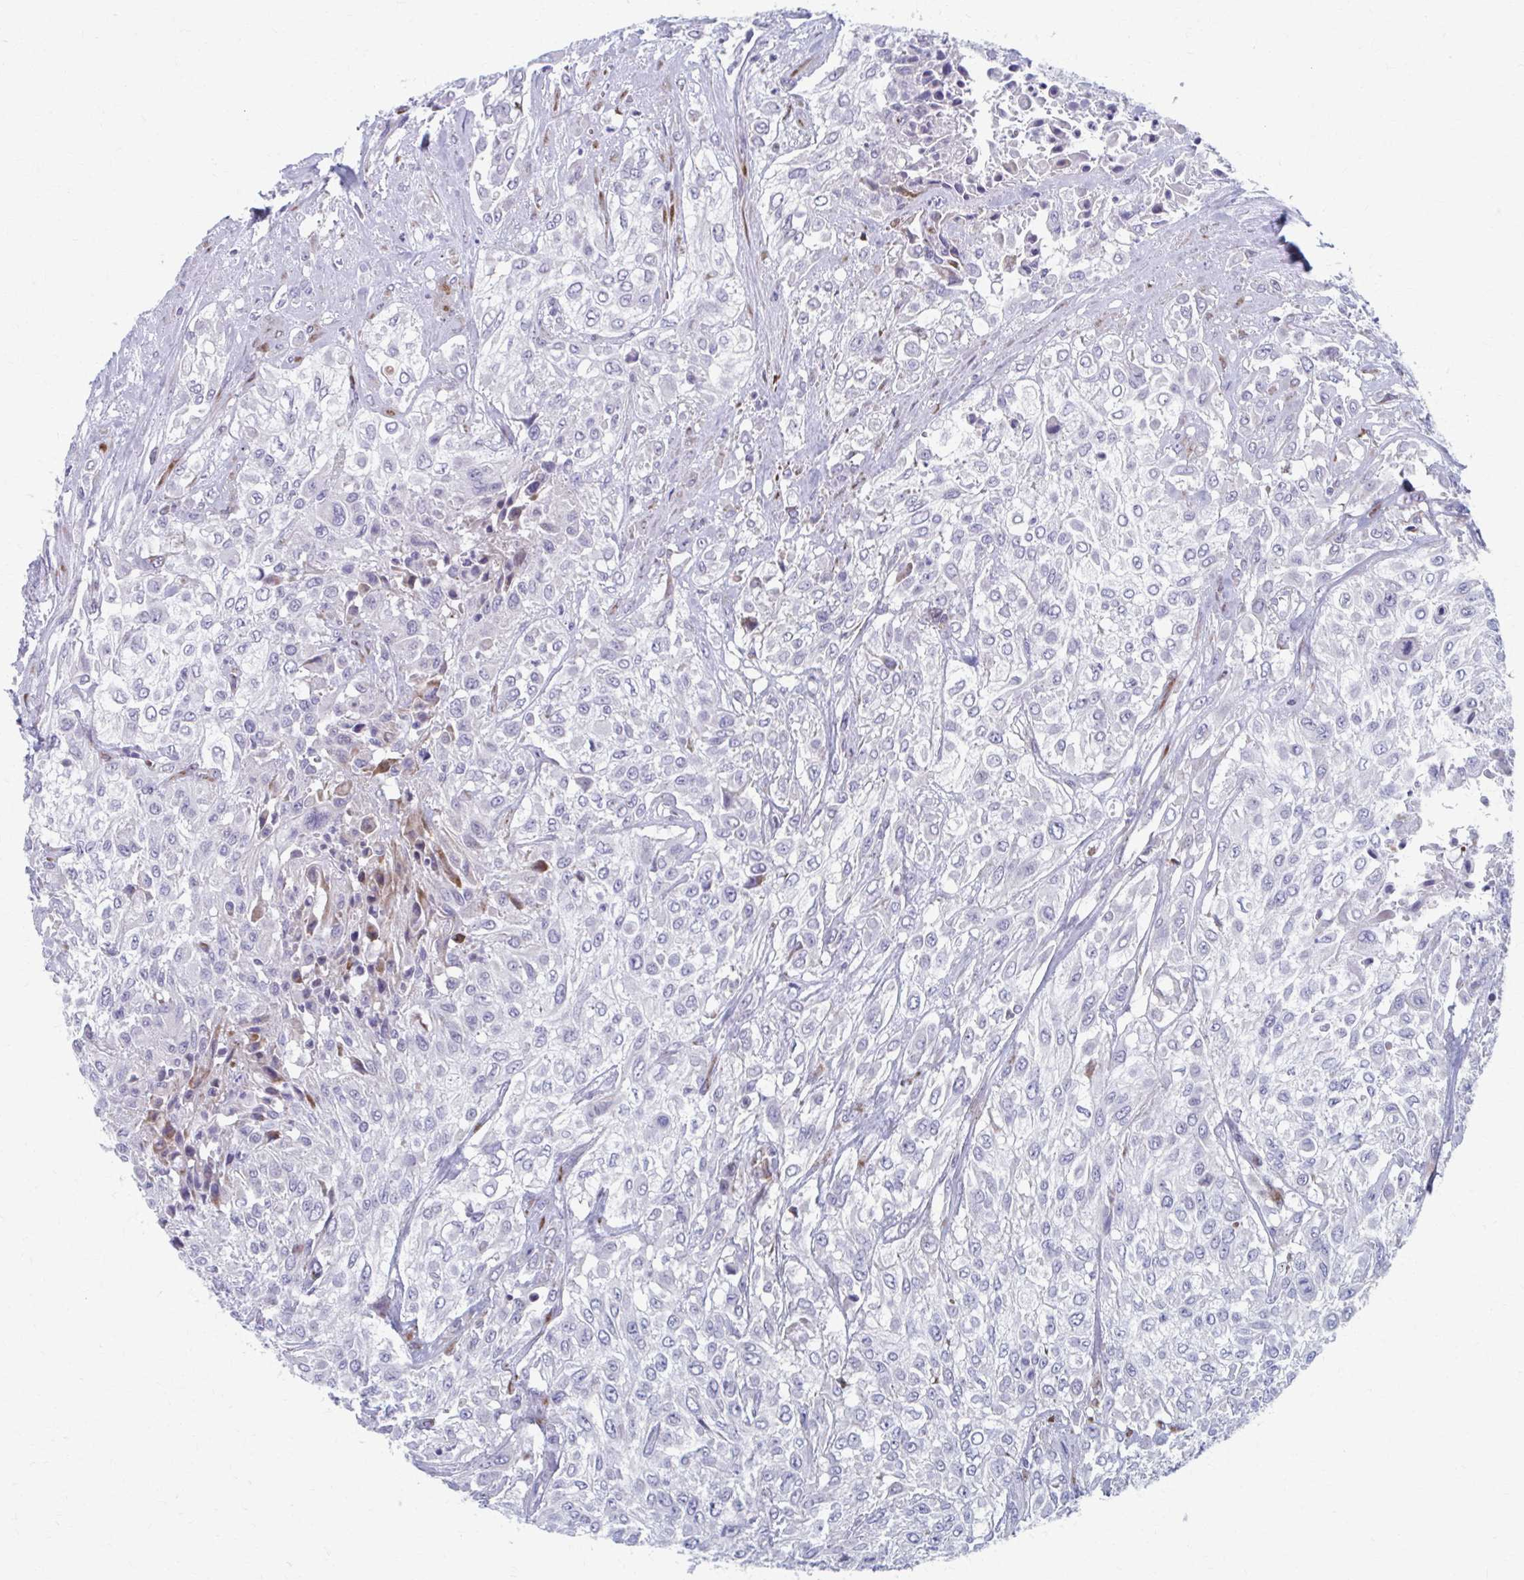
{"staining": {"intensity": "negative", "quantity": "none", "location": "none"}, "tissue": "urothelial cancer", "cell_type": "Tumor cells", "image_type": "cancer", "snomed": [{"axis": "morphology", "description": "Urothelial carcinoma, High grade"}, {"axis": "topography", "description": "Urinary bladder"}], "caption": "Urothelial cancer stained for a protein using immunohistochemistry demonstrates no positivity tumor cells.", "gene": "OLFM2", "patient": {"sex": "male", "age": 57}}